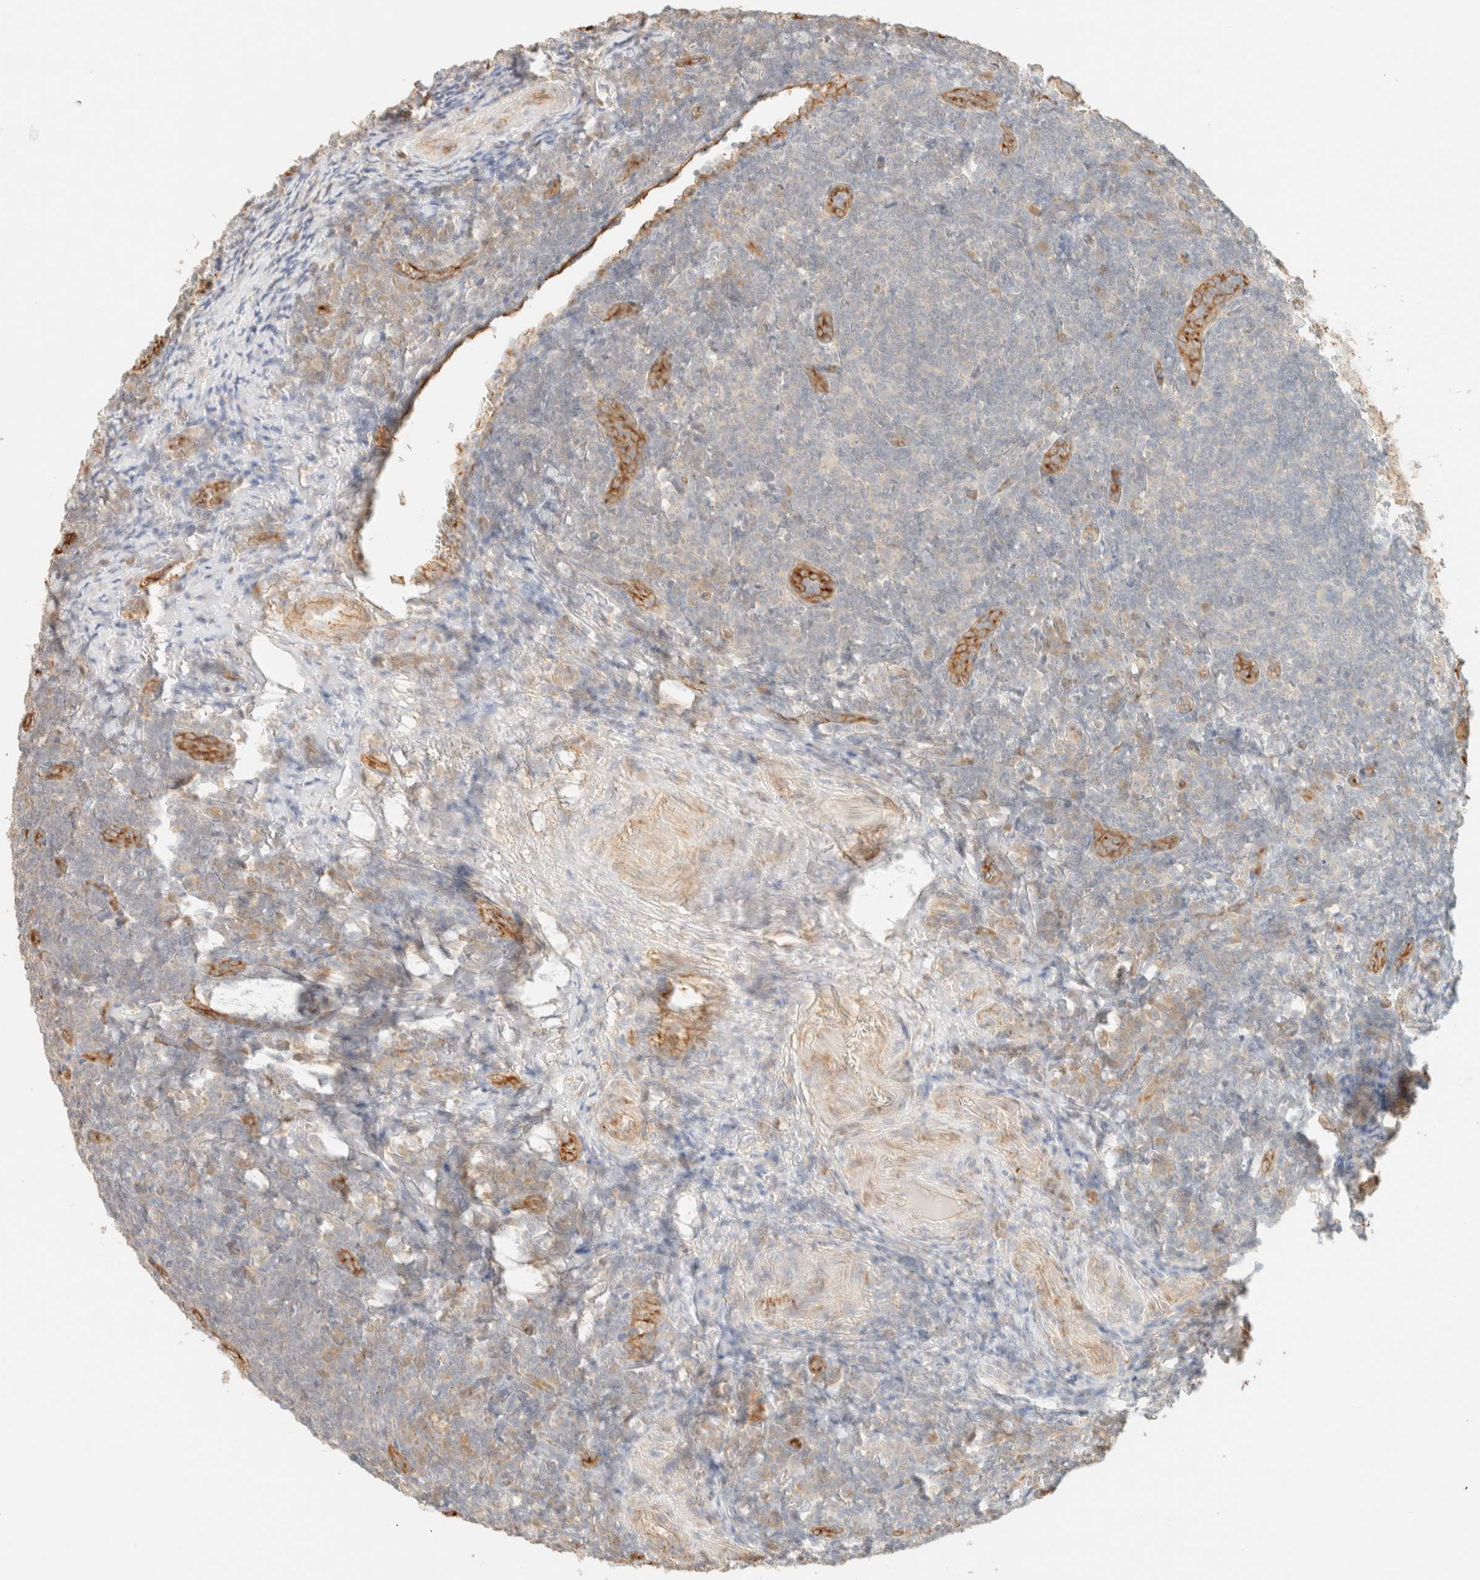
{"staining": {"intensity": "negative", "quantity": "none", "location": "none"}, "tissue": "tonsil", "cell_type": "Germinal center cells", "image_type": "normal", "snomed": [{"axis": "morphology", "description": "Normal tissue, NOS"}, {"axis": "topography", "description": "Tonsil"}], "caption": "Immunohistochemical staining of unremarkable human tonsil reveals no significant staining in germinal center cells. (DAB (3,3'-diaminobenzidine) immunohistochemistry, high magnification).", "gene": "SPARCL1", "patient": {"sex": "male", "age": 37}}